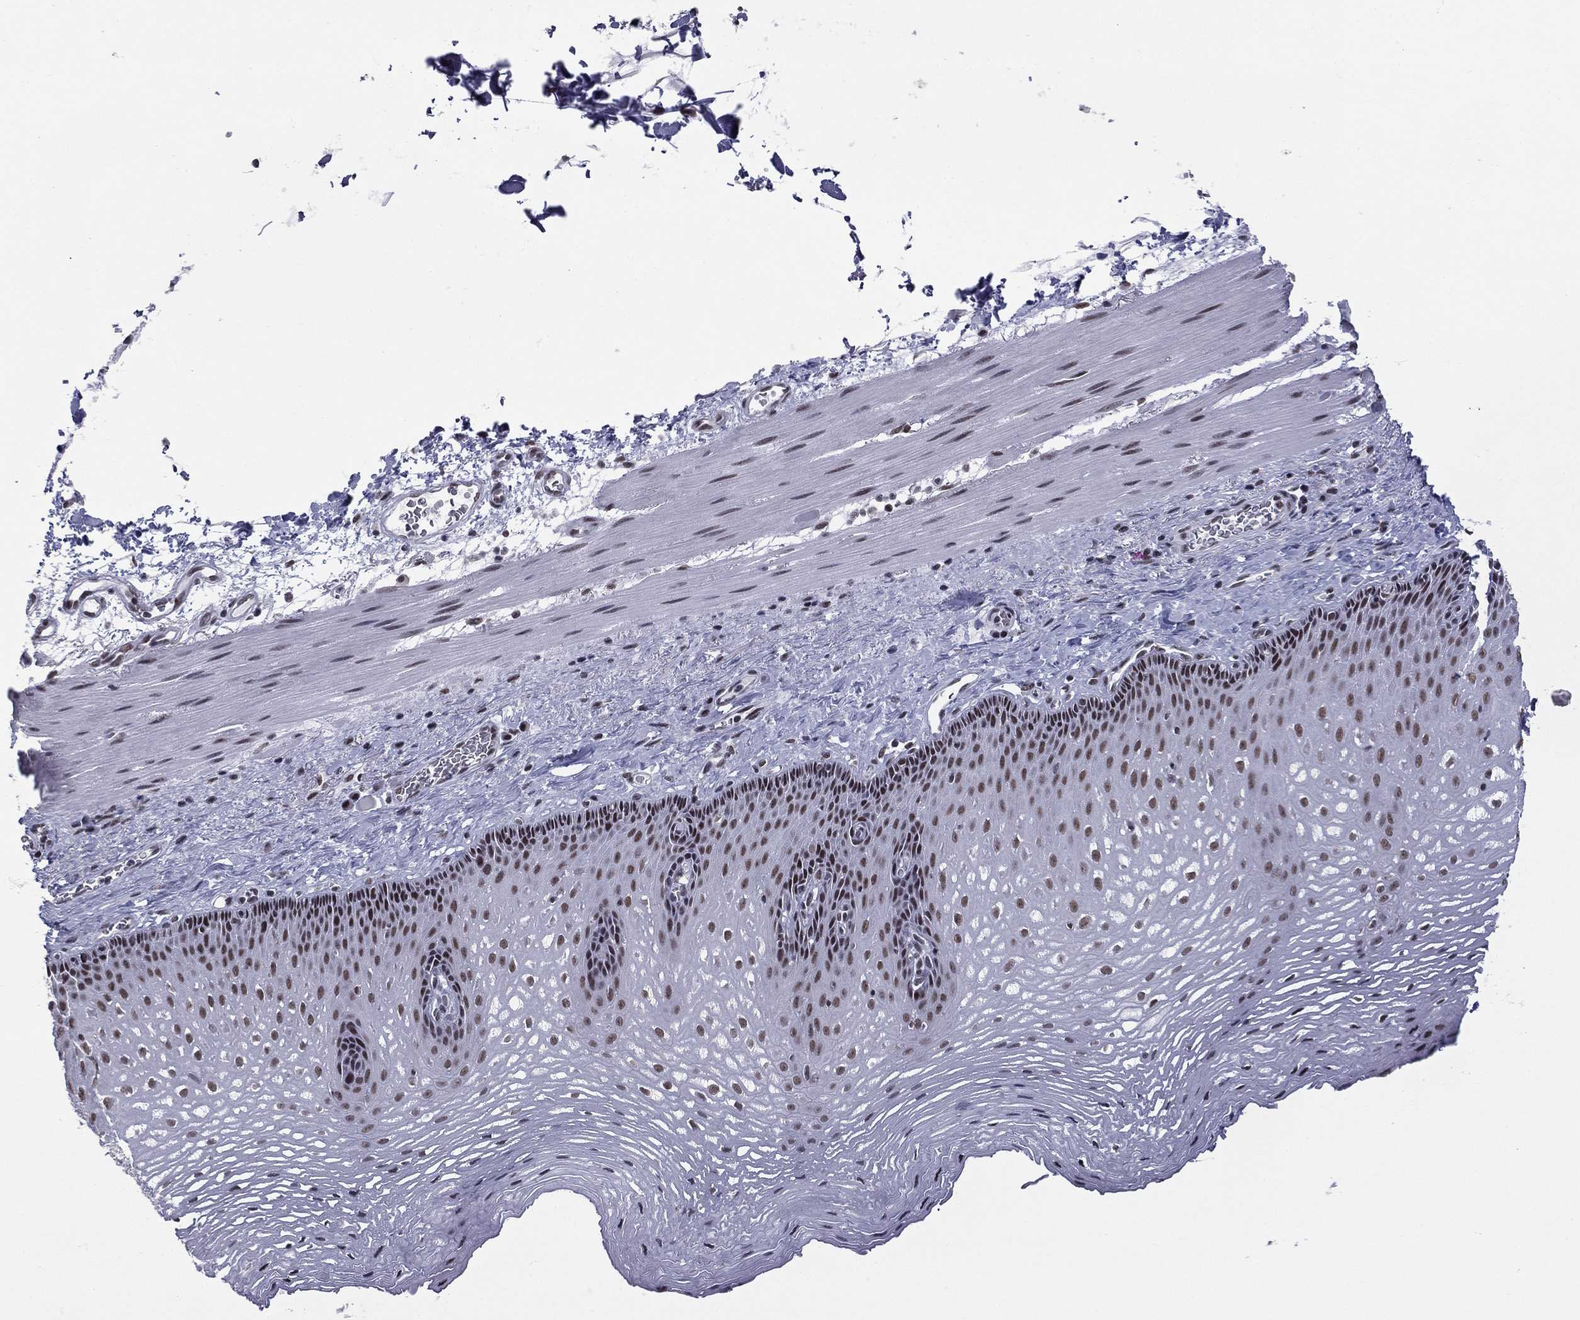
{"staining": {"intensity": "moderate", "quantity": "25%-75%", "location": "nuclear"}, "tissue": "esophagus", "cell_type": "Squamous epithelial cells", "image_type": "normal", "snomed": [{"axis": "morphology", "description": "Normal tissue, NOS"}, {"axis": "topography", "description": "Esophagus"}], "caption": "Approximately 25%-75% of squamous epithelial cells in normal human esophagus show moderate nuclear protein positivity as visualized by brown immunohistochemical staining.", "gene": "ETV5", "patient": {"sex": "male", "age": 76}}